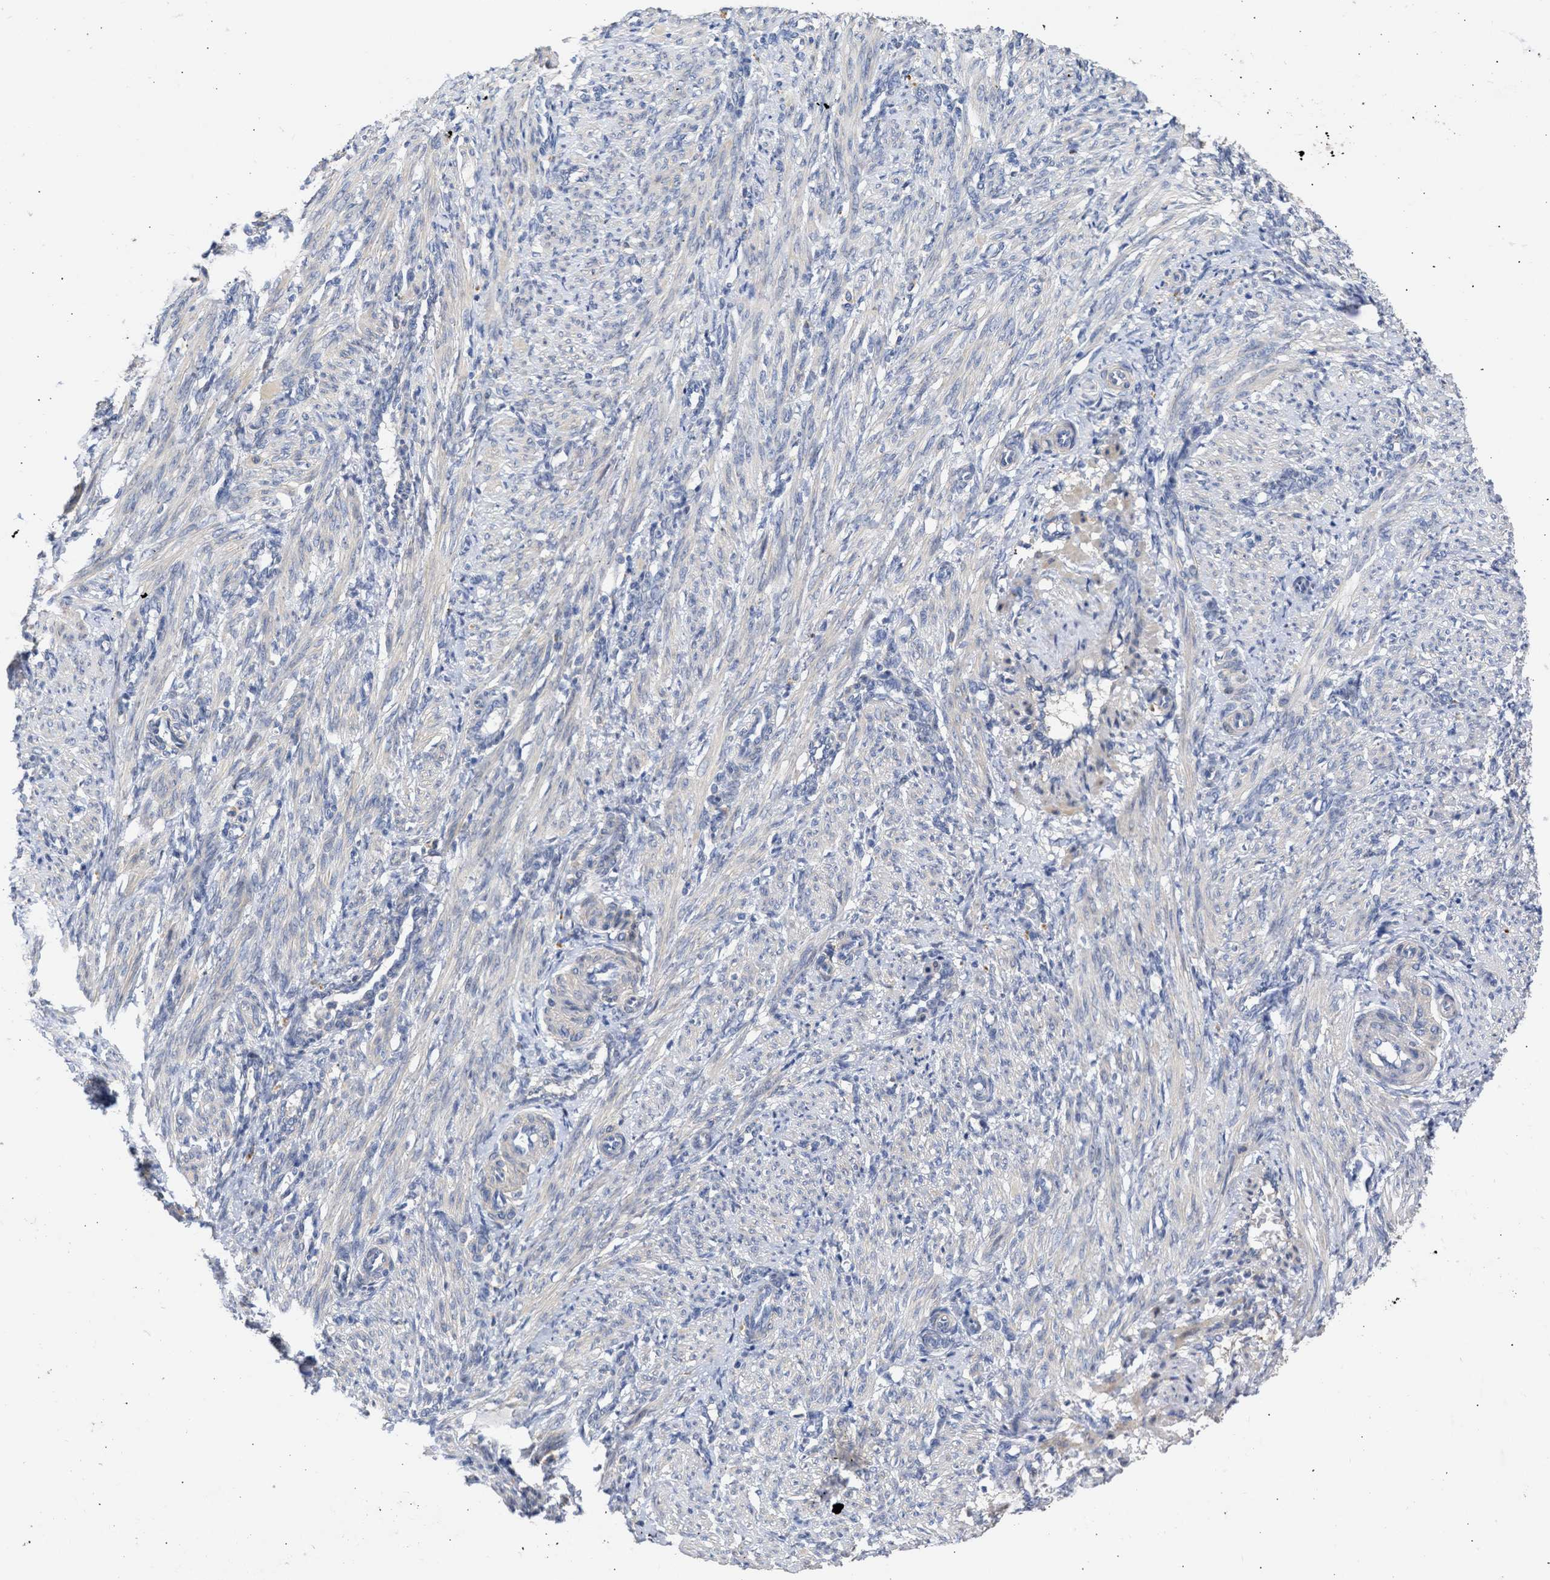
{"staining": {"intensity": "weak", "quantity": "25%-75%", "location": "cytoplasmic/membranous"}, "tissue": "smooth muscle", "cell_type": "Smooth muscle cells", "image_type": "normal", "snomed": [{"axis": "morphology", "description": "Normal tissue, NOS"}, {"axis": "topography", "description": "Endometrium"}], "caption": "This is a micrograph of immunohistochemistry staining of normal smooth muscle, which shows weak staining in the cytoplasmic/membranous of smooth muscle cells.", "gene": "ARHGEF4", "patient": {"sex": "female", "age": 33}}